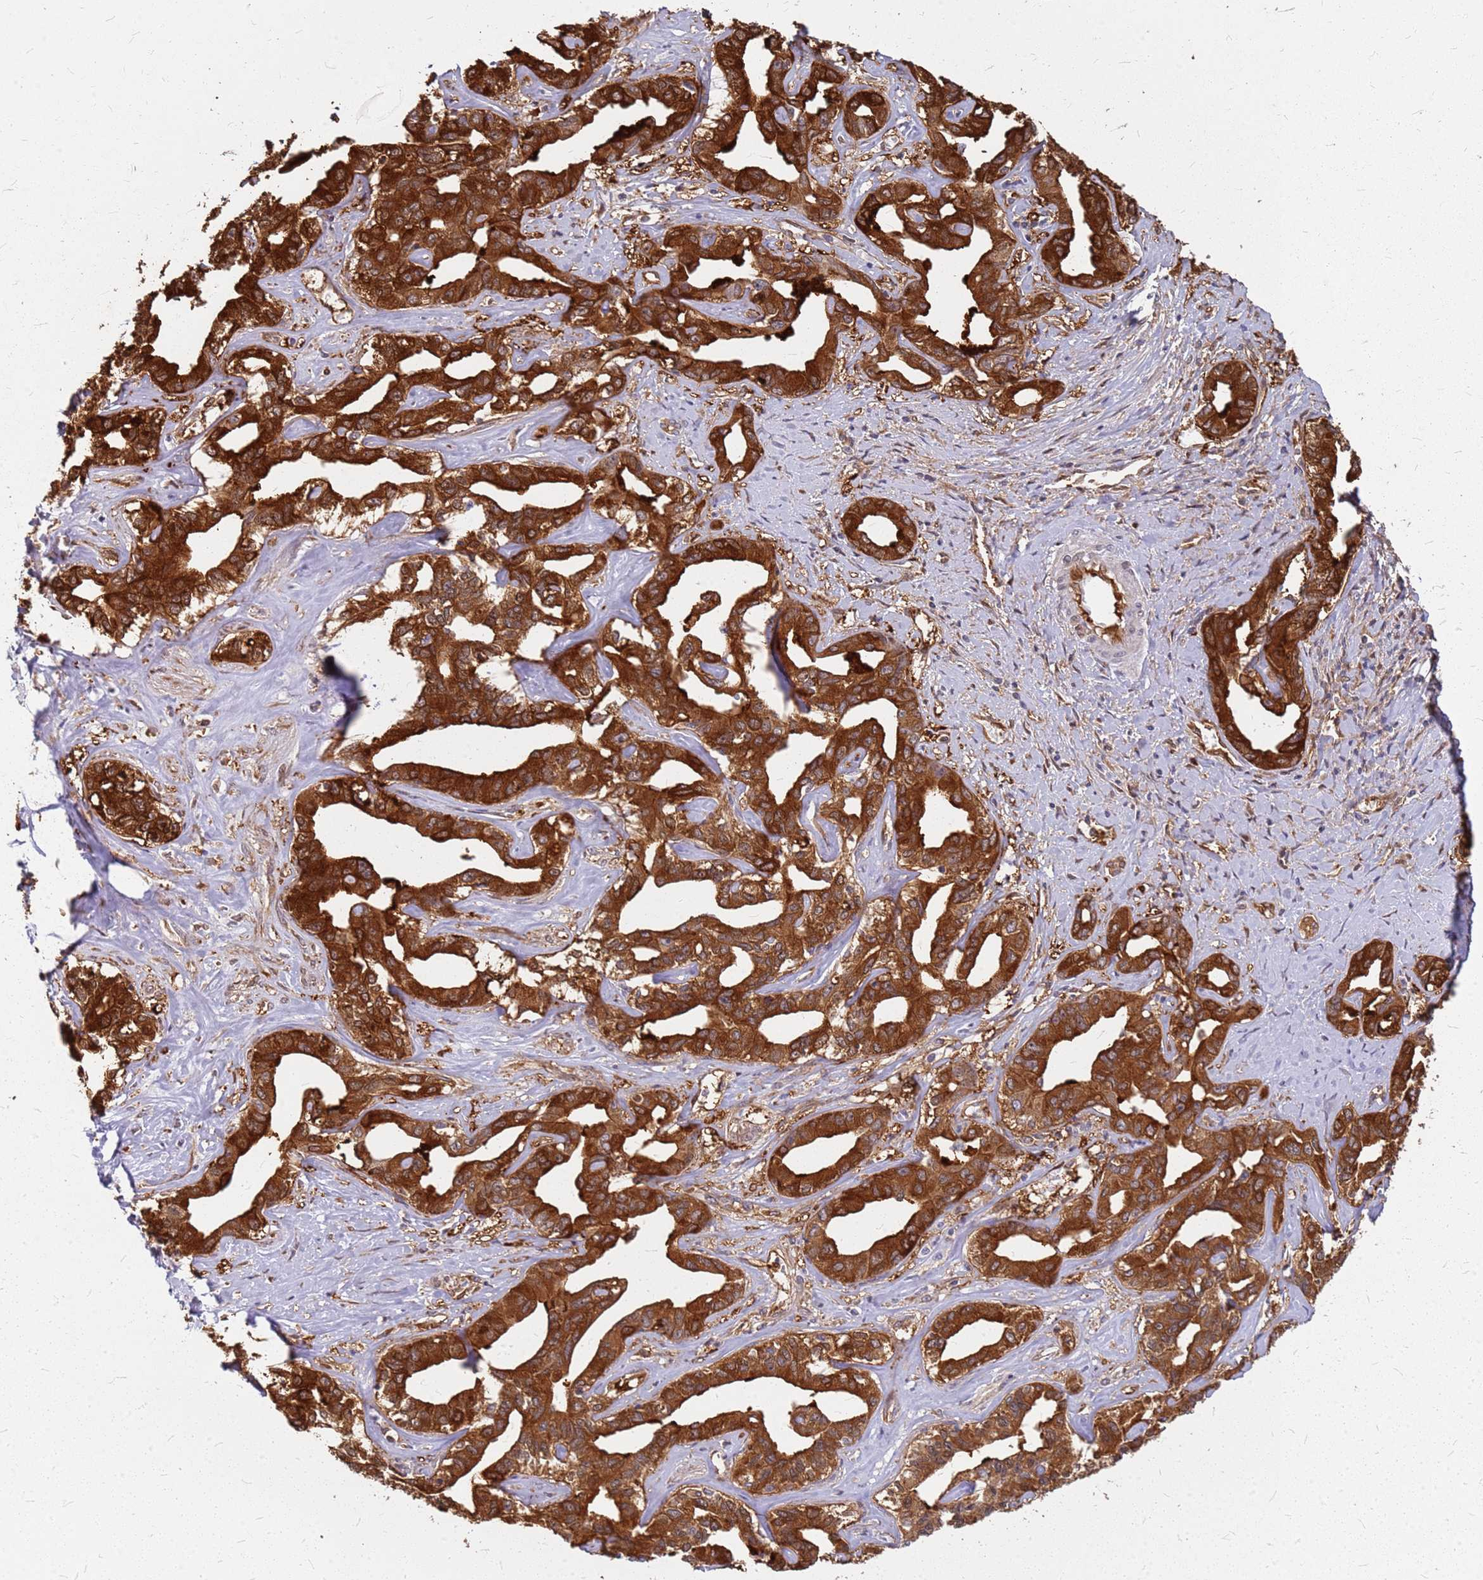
{"staining": {"intensity": "strong", "quantity": ">75%", "location": "cytoplasmic/membranous"}, "tissue": "liver cancer", "cell_type": "Tumor cells", "image_type": "cancer", "snomed": [{"axis": "morphology", "description": "Cholangiocarcinoma"}, {"axis": "topography", "description": "Liver"}], "caption": "IHC histopathology image of neoplastic tissue: human liver cholangiocarcinoma stained using IHC displays high levels of strong protein expression localized specifically in the cytoplasmic/membranous of tumor cells, appearing as a cytoplasmic/membranous brown color.", "gene": "HDX", "patient": {"sex": "male", "age": 59}}